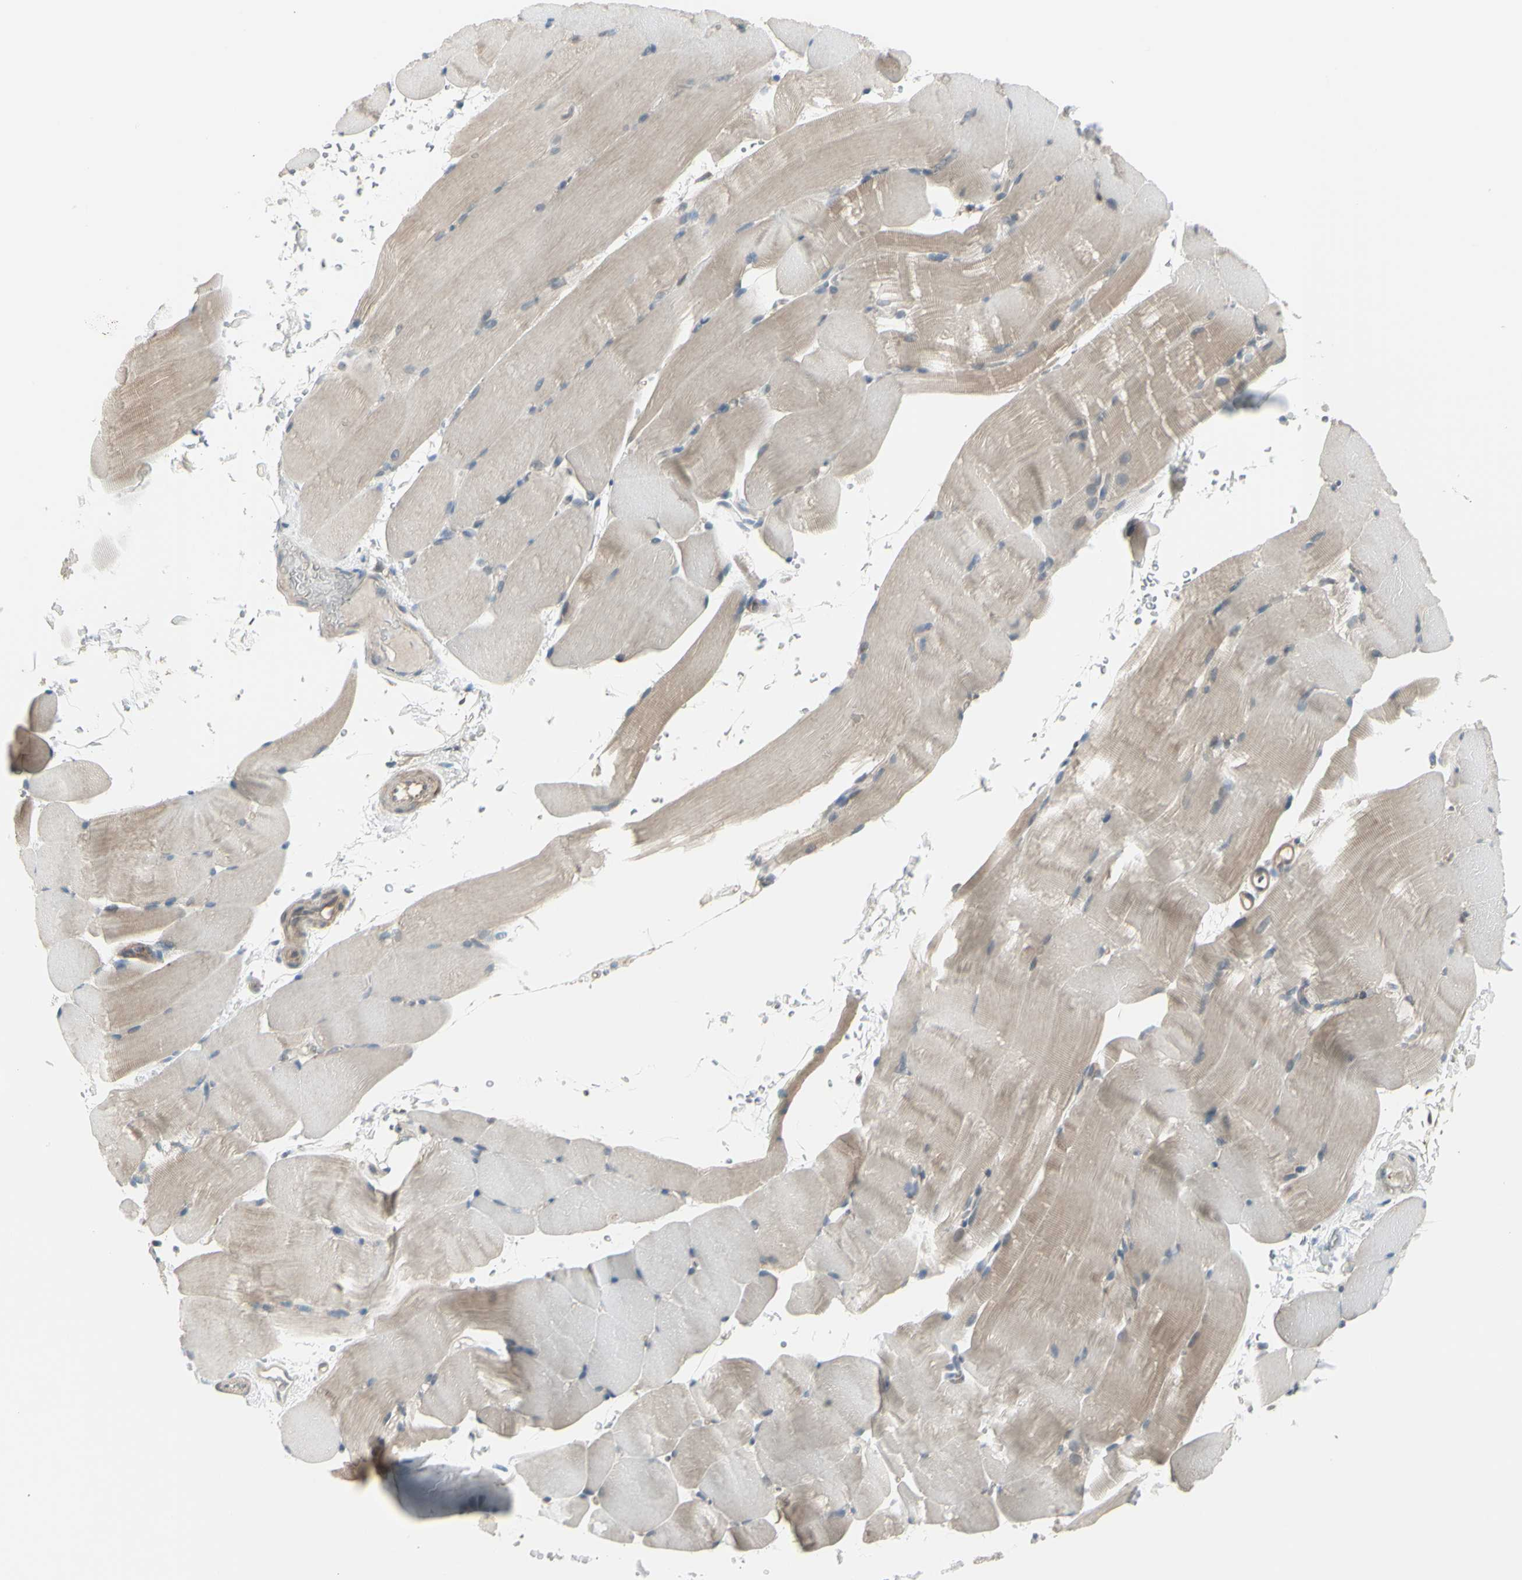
{"staining": {"intensity": "weak", "quantity": "25%-75%", "location": "cytoplasmic/membranous"}, "tissue": "skeletal muscle", "cell_type": "Myocytes", "image_type": "normal", "snomed": [{"axis": "morphology", "description": "Normal tissue, NOS"}, {"axis": "topography", "description": "Skeletal muscle"}, {"axis": "topography", "description": "Parathyroid gland"}], "caption": "The photomicrograph displays a brown stain indicating the presence of a protein in the cytoplasmic/membranous of myocytes in skeletal muscle.", "gene": "NAXD", "patient": {"sex": "female", "age": 37}}